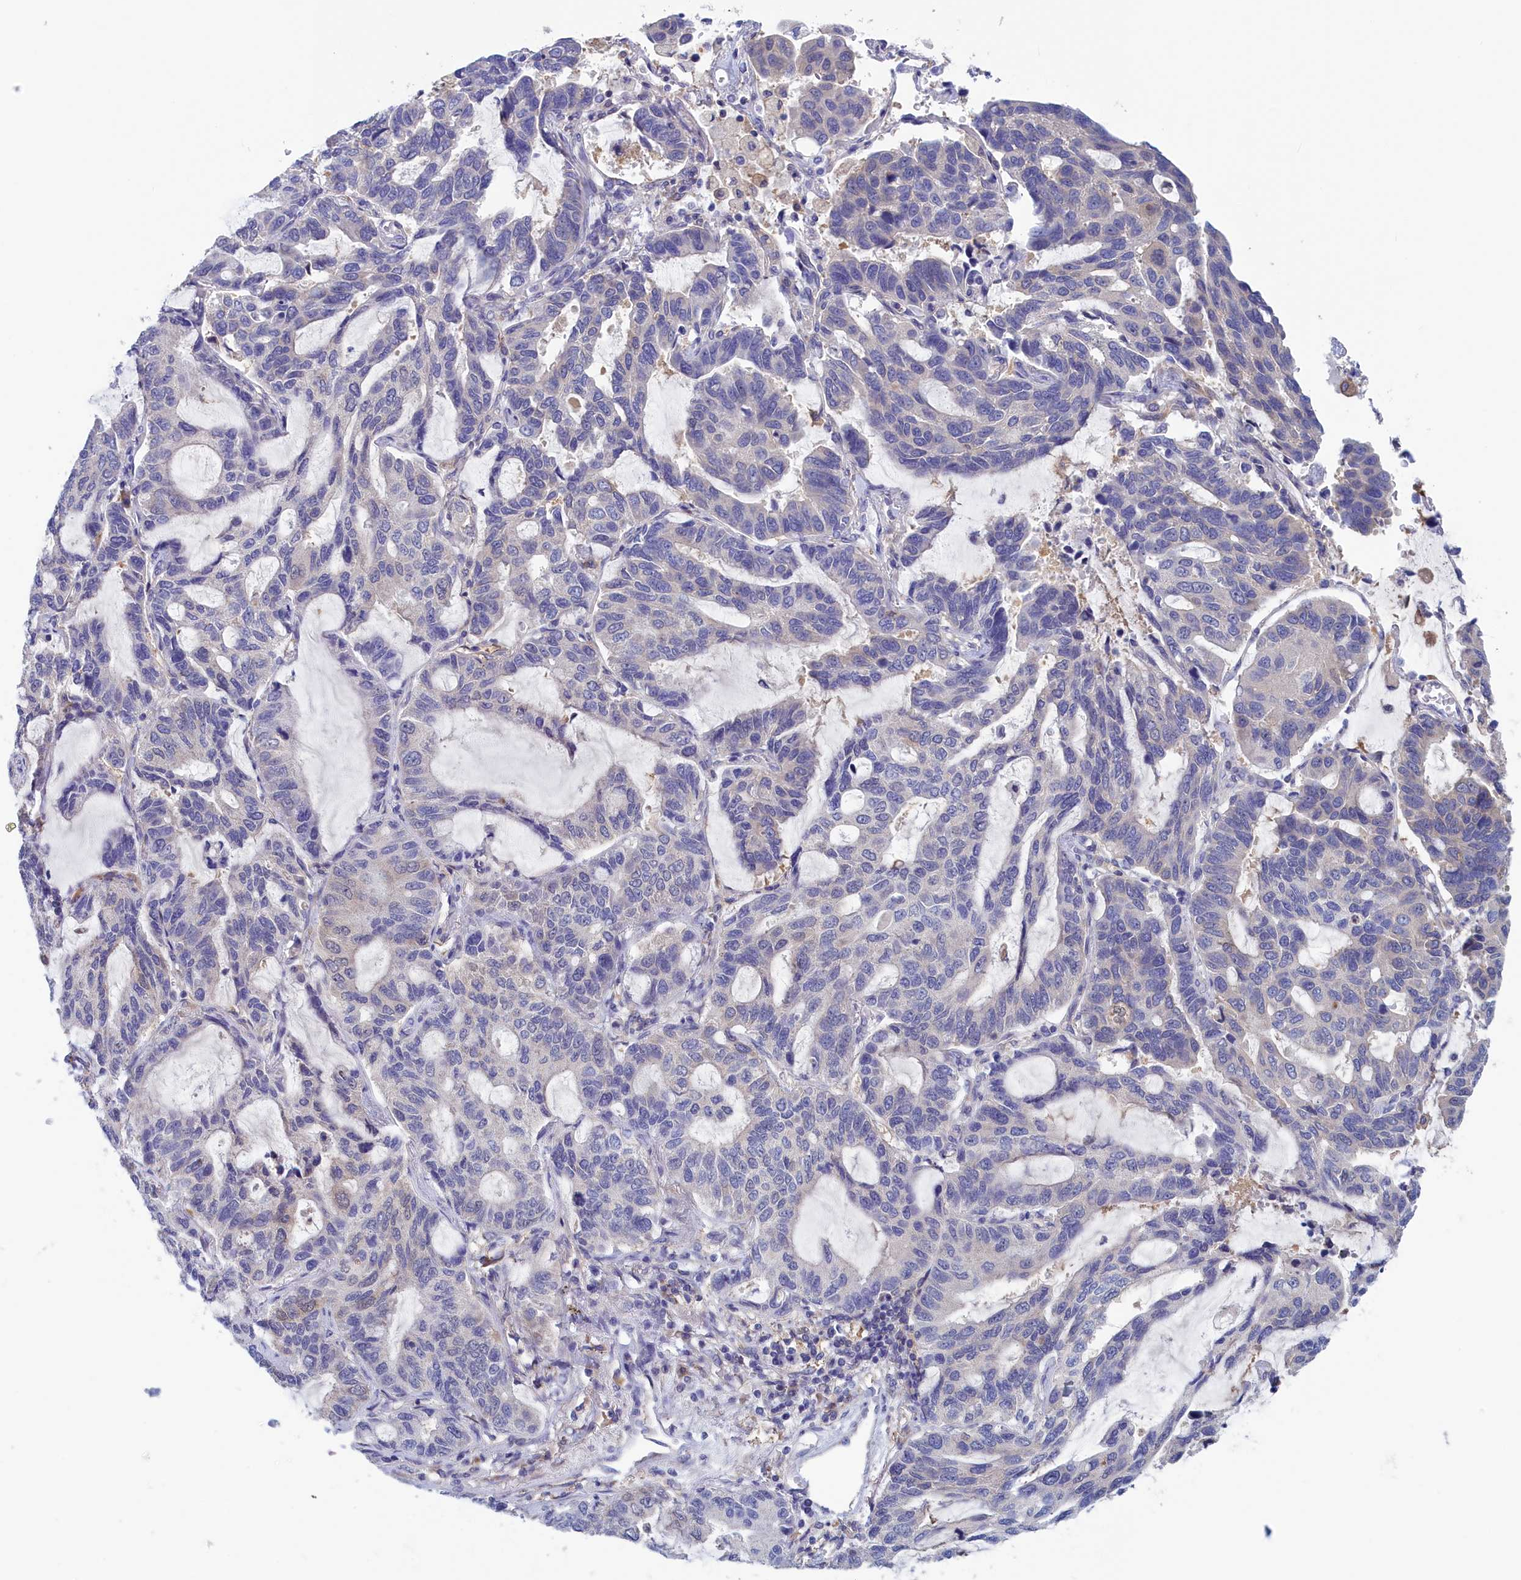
{"staining": {"intensity": "moderate", "quantity": "25%-75%", "location": "cytoplasmic/membranous,nuclear"}, "tissue": "lung cancer", "cell_type": "Tumor cells", "image_type": "cancer", "snomed": [{"axis": "morphology", "description": "Adenocarcinoma, NOS"}, {"axis": "topography", "description": "Lung"}], "caption": "Lung cancer (adenocarcinoma) stained for a protein (brown) demonstrates moderate cytoplasmic/membranous and nuclear positive positivity in approximately 25%-75% of tumor cells.", "gene": "SYNDIG1L", "patient": {"sex": "male", "age": 64}}